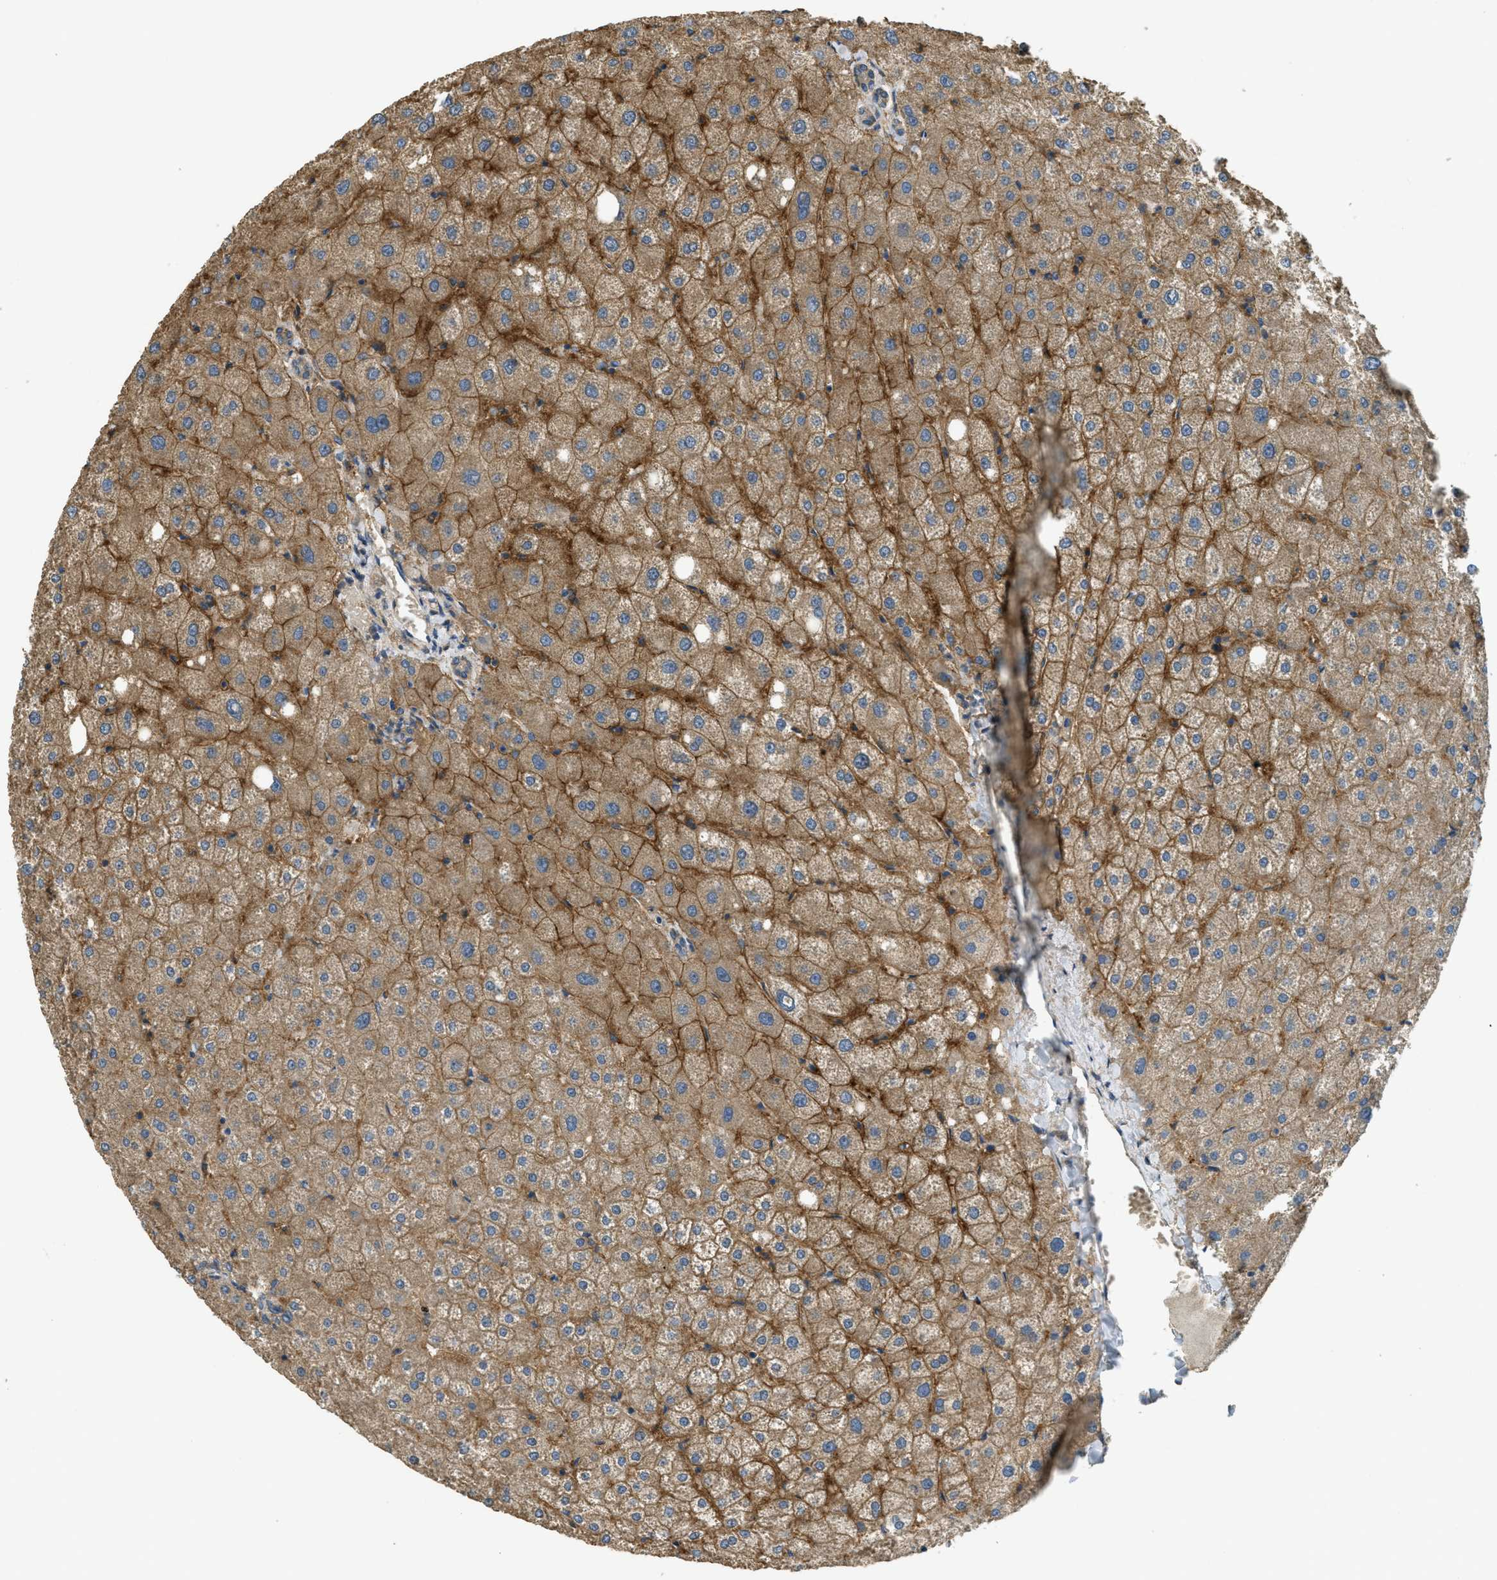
{"staining": {"intensity": "weak", "quantity": ">75%", "location": "cytoplasmic/membranous"}, "tissue": "liver", "cell_type": "Cholangiocytes", "image_type": "normal", "snomed": [{"axis": "morphology", "description": "Normal tissue, NOS"}, {"axis": "topography", "description": "Liver"}], "caption": "Approximately >75% of cholangiocytes in benign liver exhibit weak cytoplasmic/membranous protein expression as visualized by brown immunohistochemical staining.", "gene": "CD276", "patient": {"sex": "male", "age": 73}}